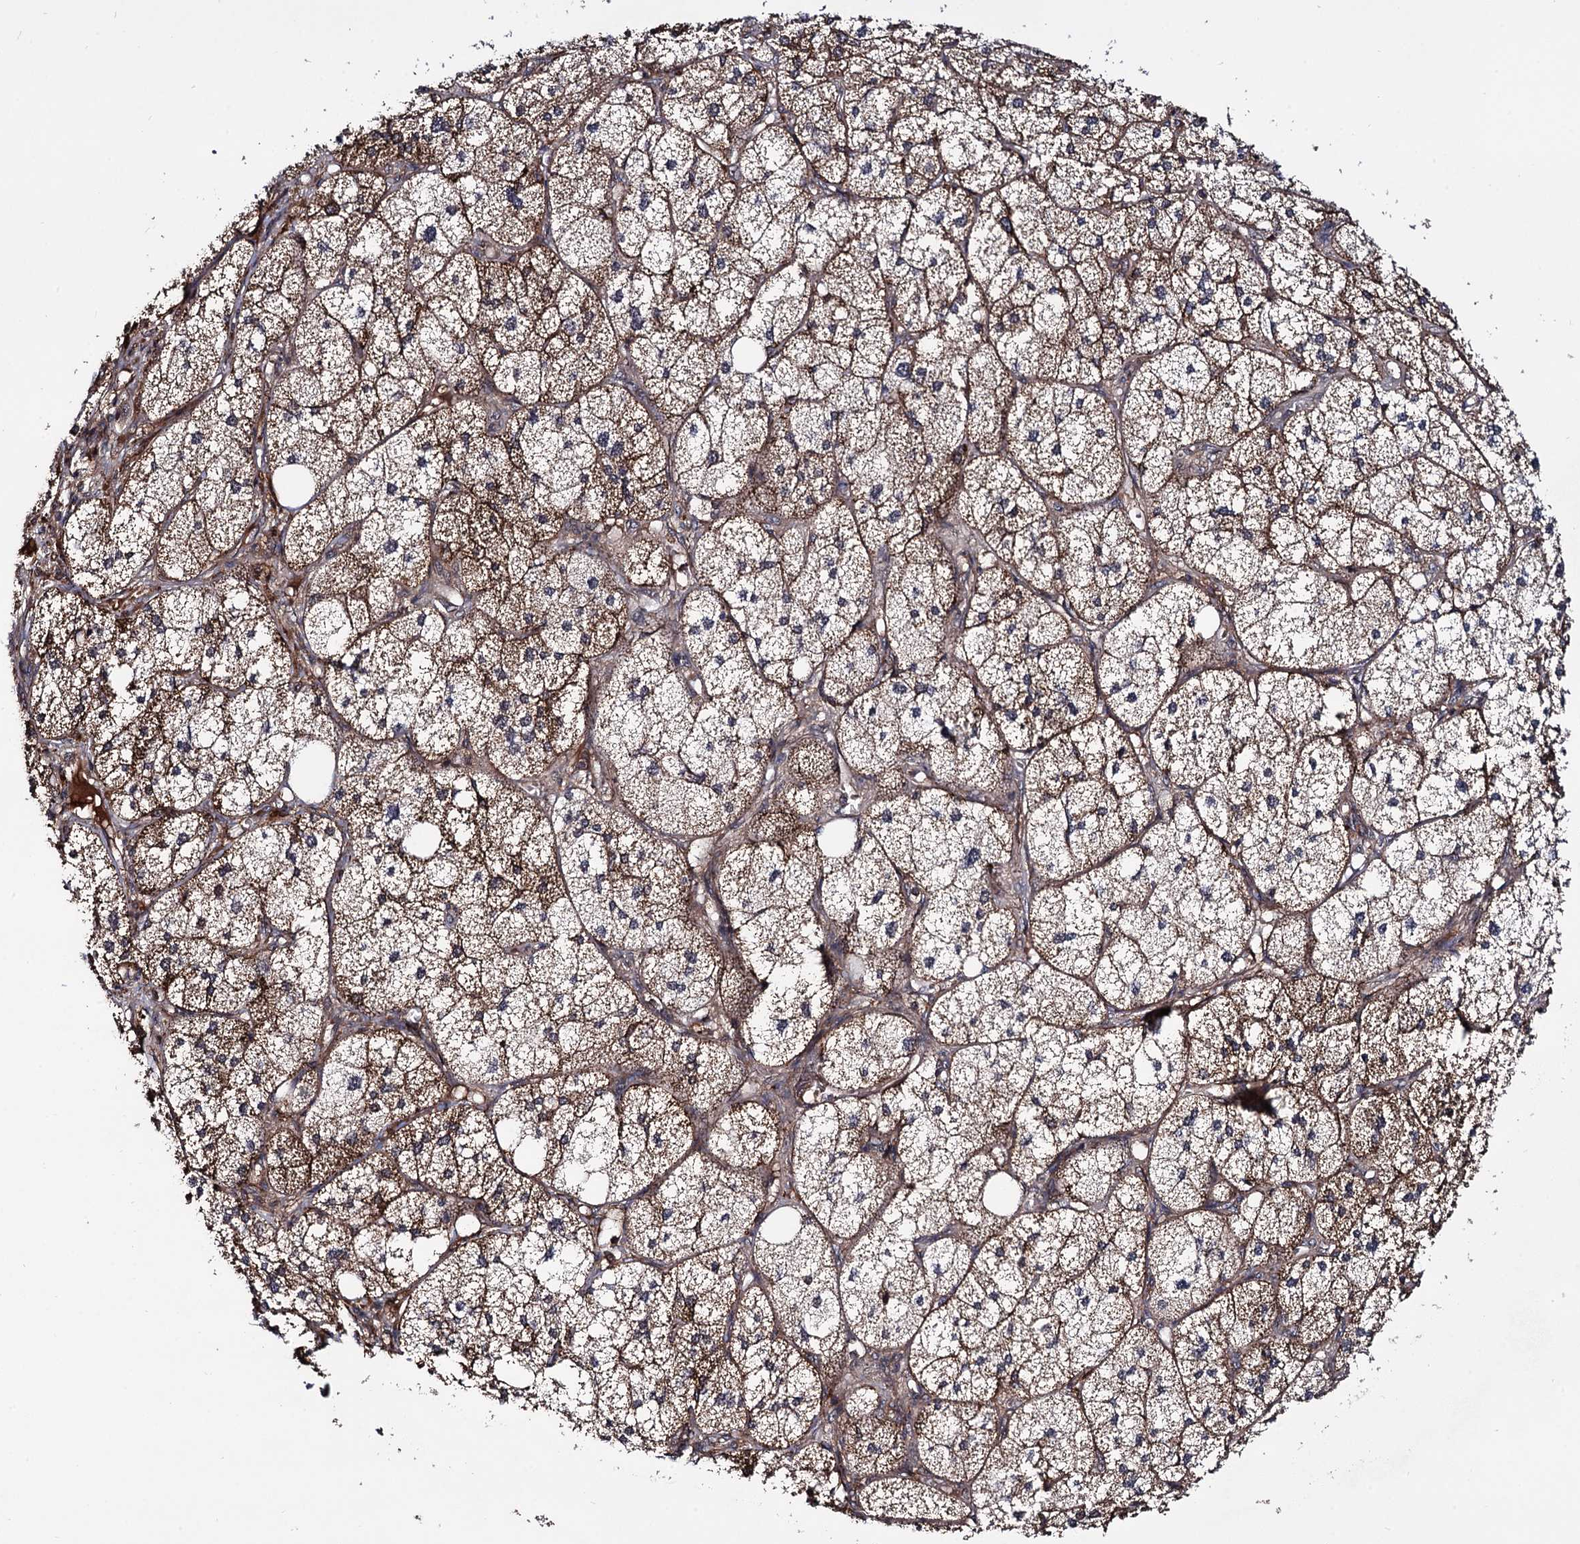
{"staining": {"intensity": "strong", "quantity": ">75%", "location": "cytoplasmic/membranous"}, "tissue": "adrenal gland", "cell_type": "Glandular cells", "image_type": "normal", "snomed": [{"axis": "morphology", "description": "Normal tissue, NOS"}, {"axis": "topography", "description": "Adrenal gland"}], "caption": "The immunohistochemical stain highlights strong cytoplasmic/membranous positivity in glandular cells of unremarkable adrenal gland. (Stains: DAB in brown, nuclei in blue, Microscopy: brightfield microscopy at high magnification).", "gene": "MICAL2", "patient": {"sex": "female", "age": 61}}